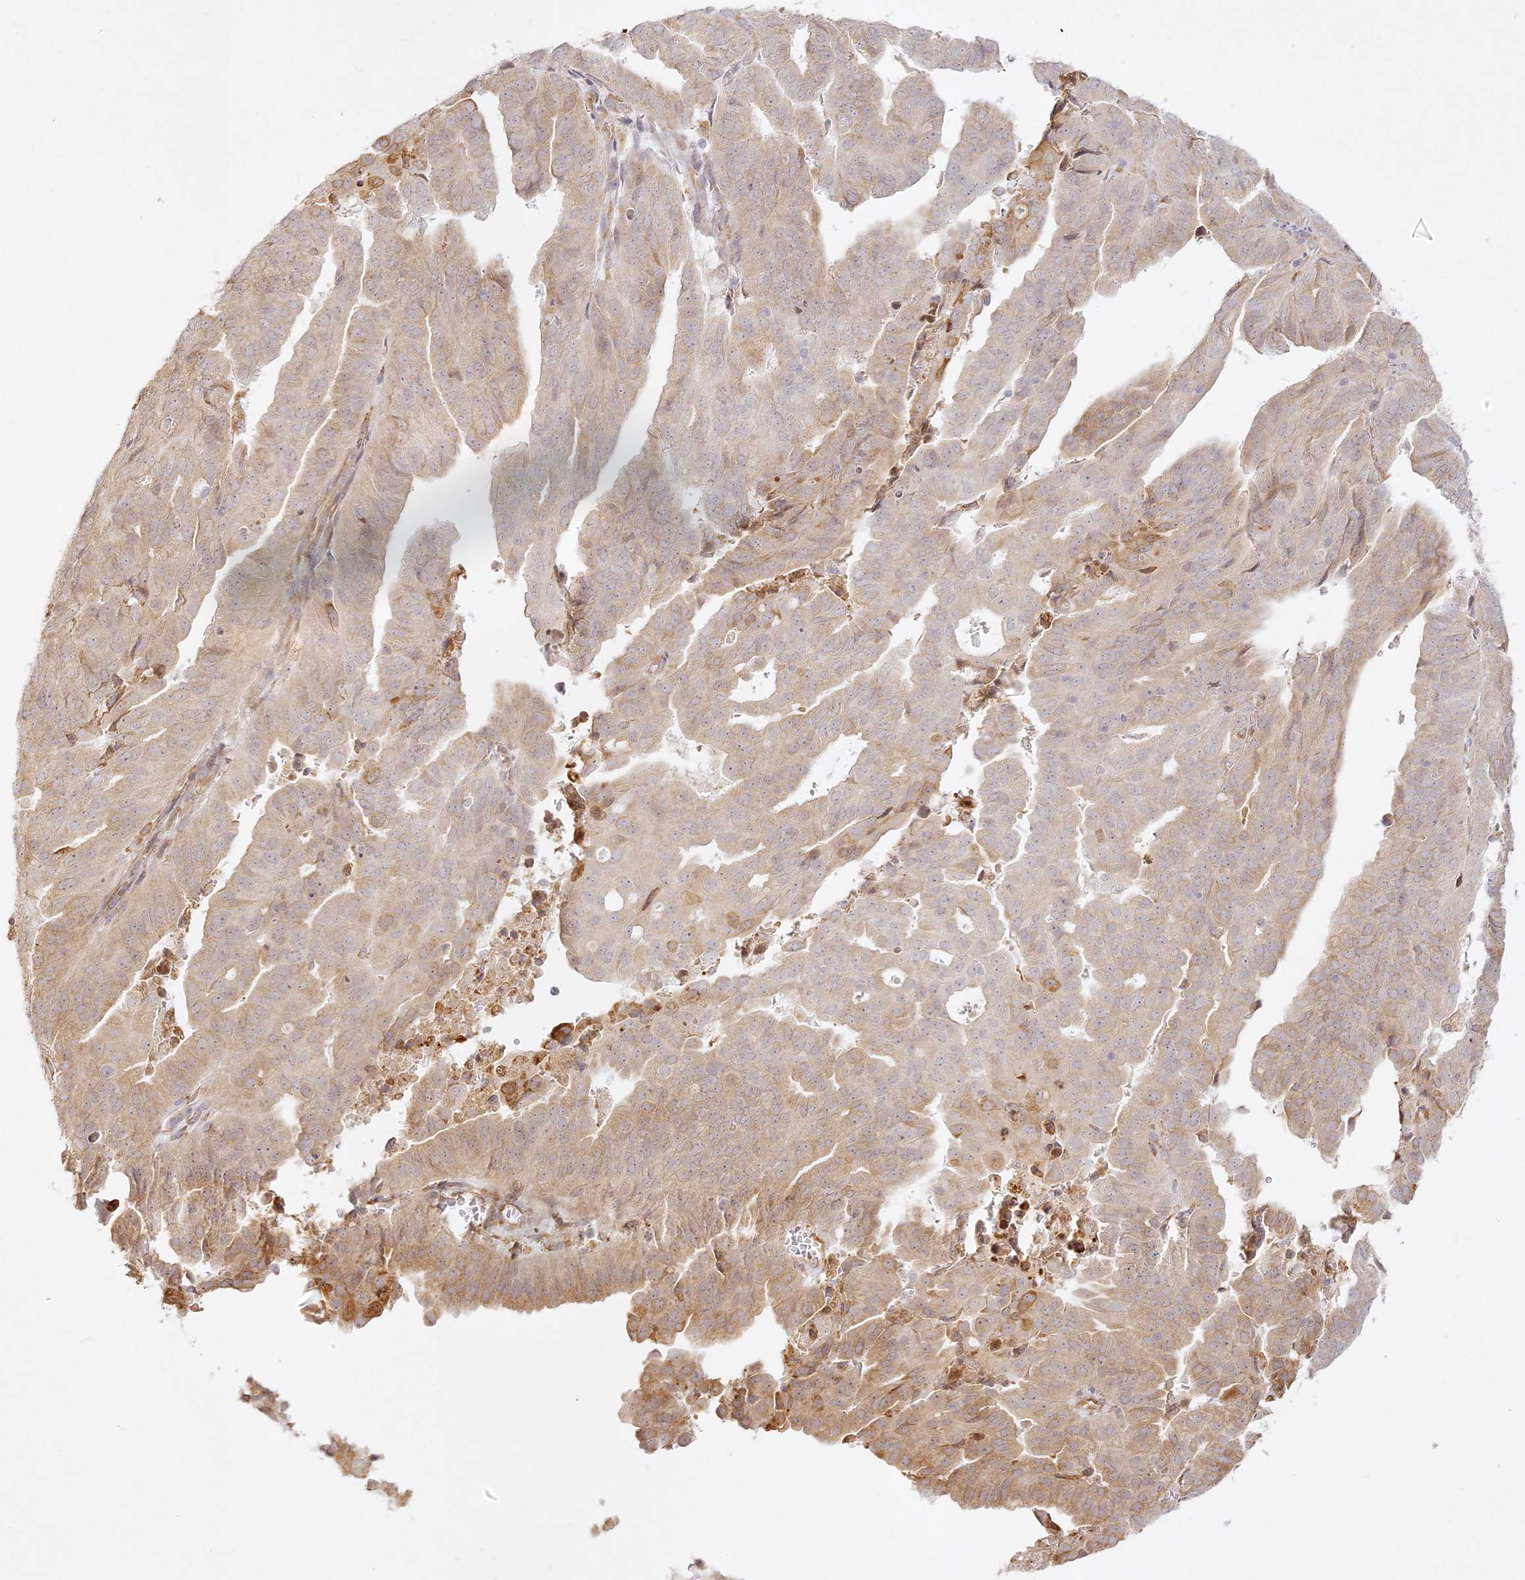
{"staining": {"intensity": "weak", "quantity": "25%-75%", "location": "cytoplasmic/membranous"}, "tissue": "endometrial cancer", "cell_type": "Tumor cells", "image_type": "cancer", "snomed": [{"axis": "morphology", "description": "Adenocarcinoma, NOS"}, {"axis": "topography", "description": "Uterus"}], "caption": "An immunohistochemistry image of neoplastic tissue is shown. Protein staining in brown highlights weak cytoplasmic/membranous positivity in endometrial cancer (adenocarcinoma) within tumor cells.", "gene": "SLC30A5", "patient": {"sex": "female", "age": 77}}